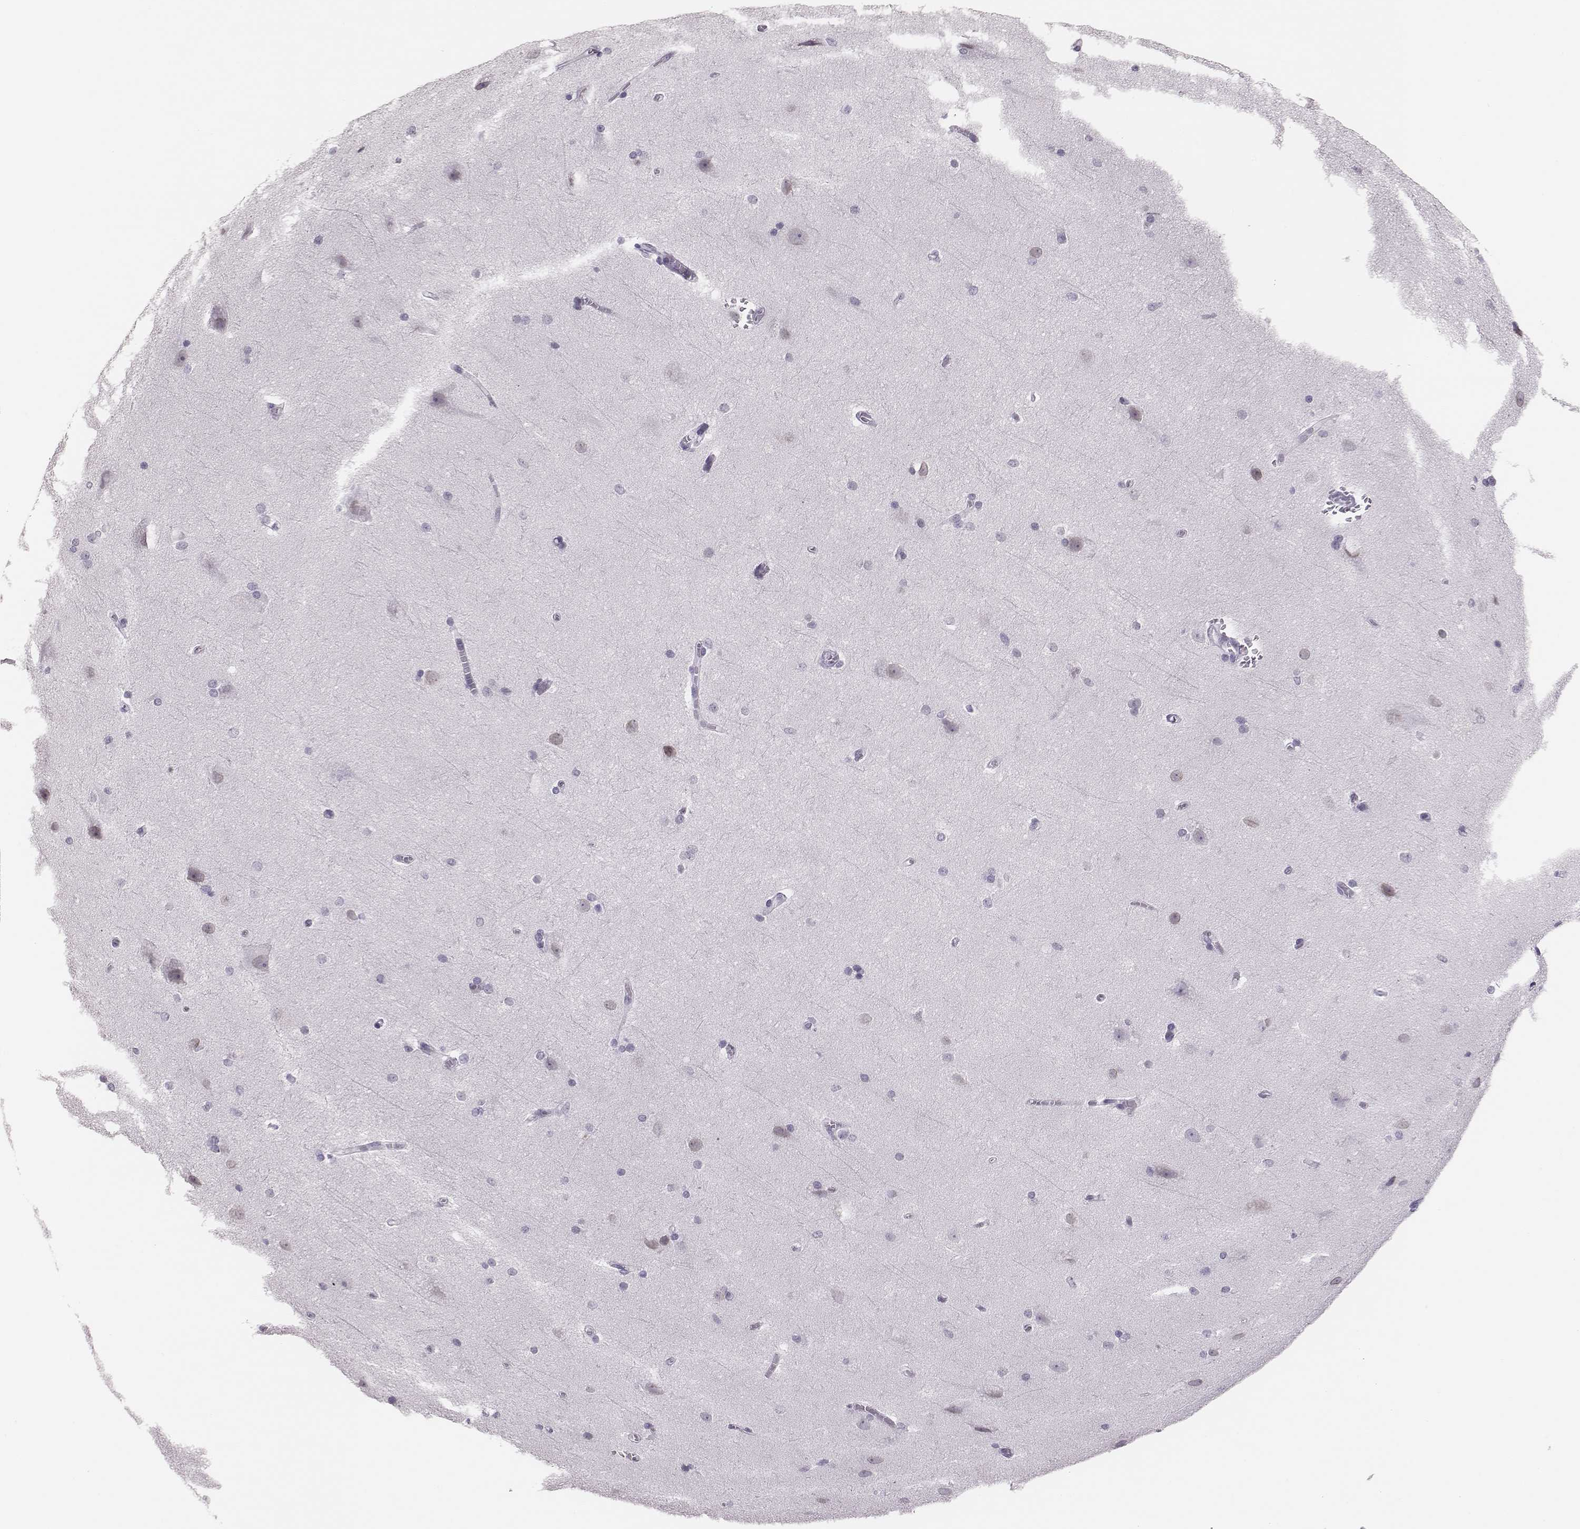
{"staining": {"intensity": "negative", "quantity": "none", "location": "none"}, "tissue": "hippocampus", "cell_type": "Glial cells", "image_type": "normal", "snomed": [{"axis": "morphology", "description": "Normal tissue, NOS"}, {"axis": "topography", "description": "Cerebral cortex"}, {"axis": "topography", "description": "Hippocampus"}], "caption": "The IHC histopathology image has no significant positivity in glial cells of hippocampus.", "gene": "H1", "patient": {"sex": "female", "age": 19}}